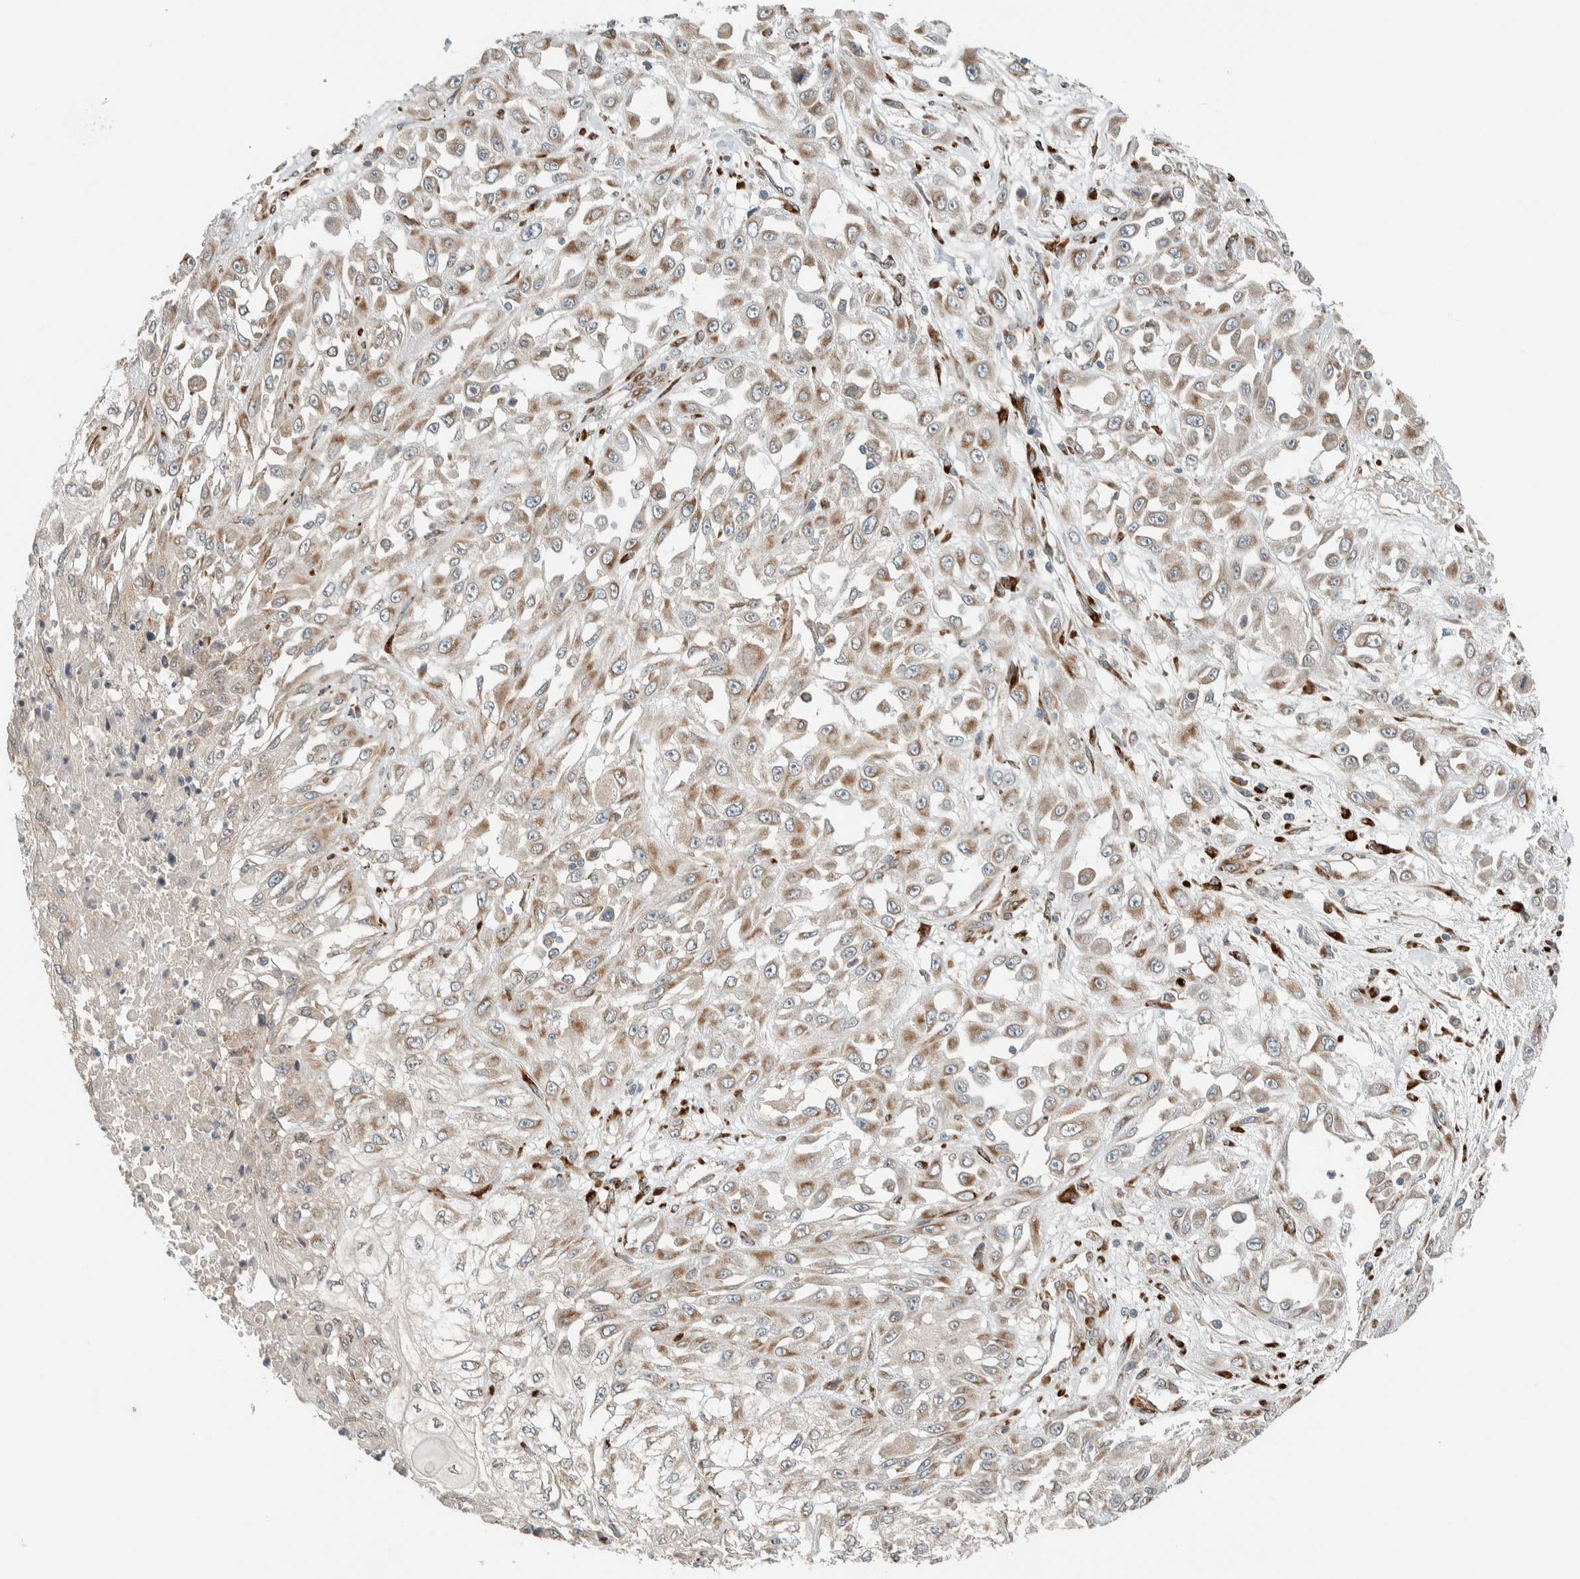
{"staining": {"intensity": "weak", "quantity": ">75%", "location": "cytoplasmic/membranous"}, "tissue": "skin cancer", "cell_type": "Tumor cells", "image_type": "cancer", "snomed": [{"axis": "morphology", "description": "Squamous cell carcinoma, NOS"}, {"axis": "morphology", "description": "Squamous cell carcinoma, metastatic, NOS"}, {"axis": "topography", "description": "Skin"}, {"axis": "topography", "description": "Lymph node"}], "caption": "A brown stain shows weak cytoplasmic/membranous staining of a protein in human skin cancer tumor cells. The staining is performed using DAB brown chromogen to label protein expression. The nuclei are counter-stained blue using hematoxylin.", "gene": "CTBP2", "patient": {"sex": "male", "age": 75}}